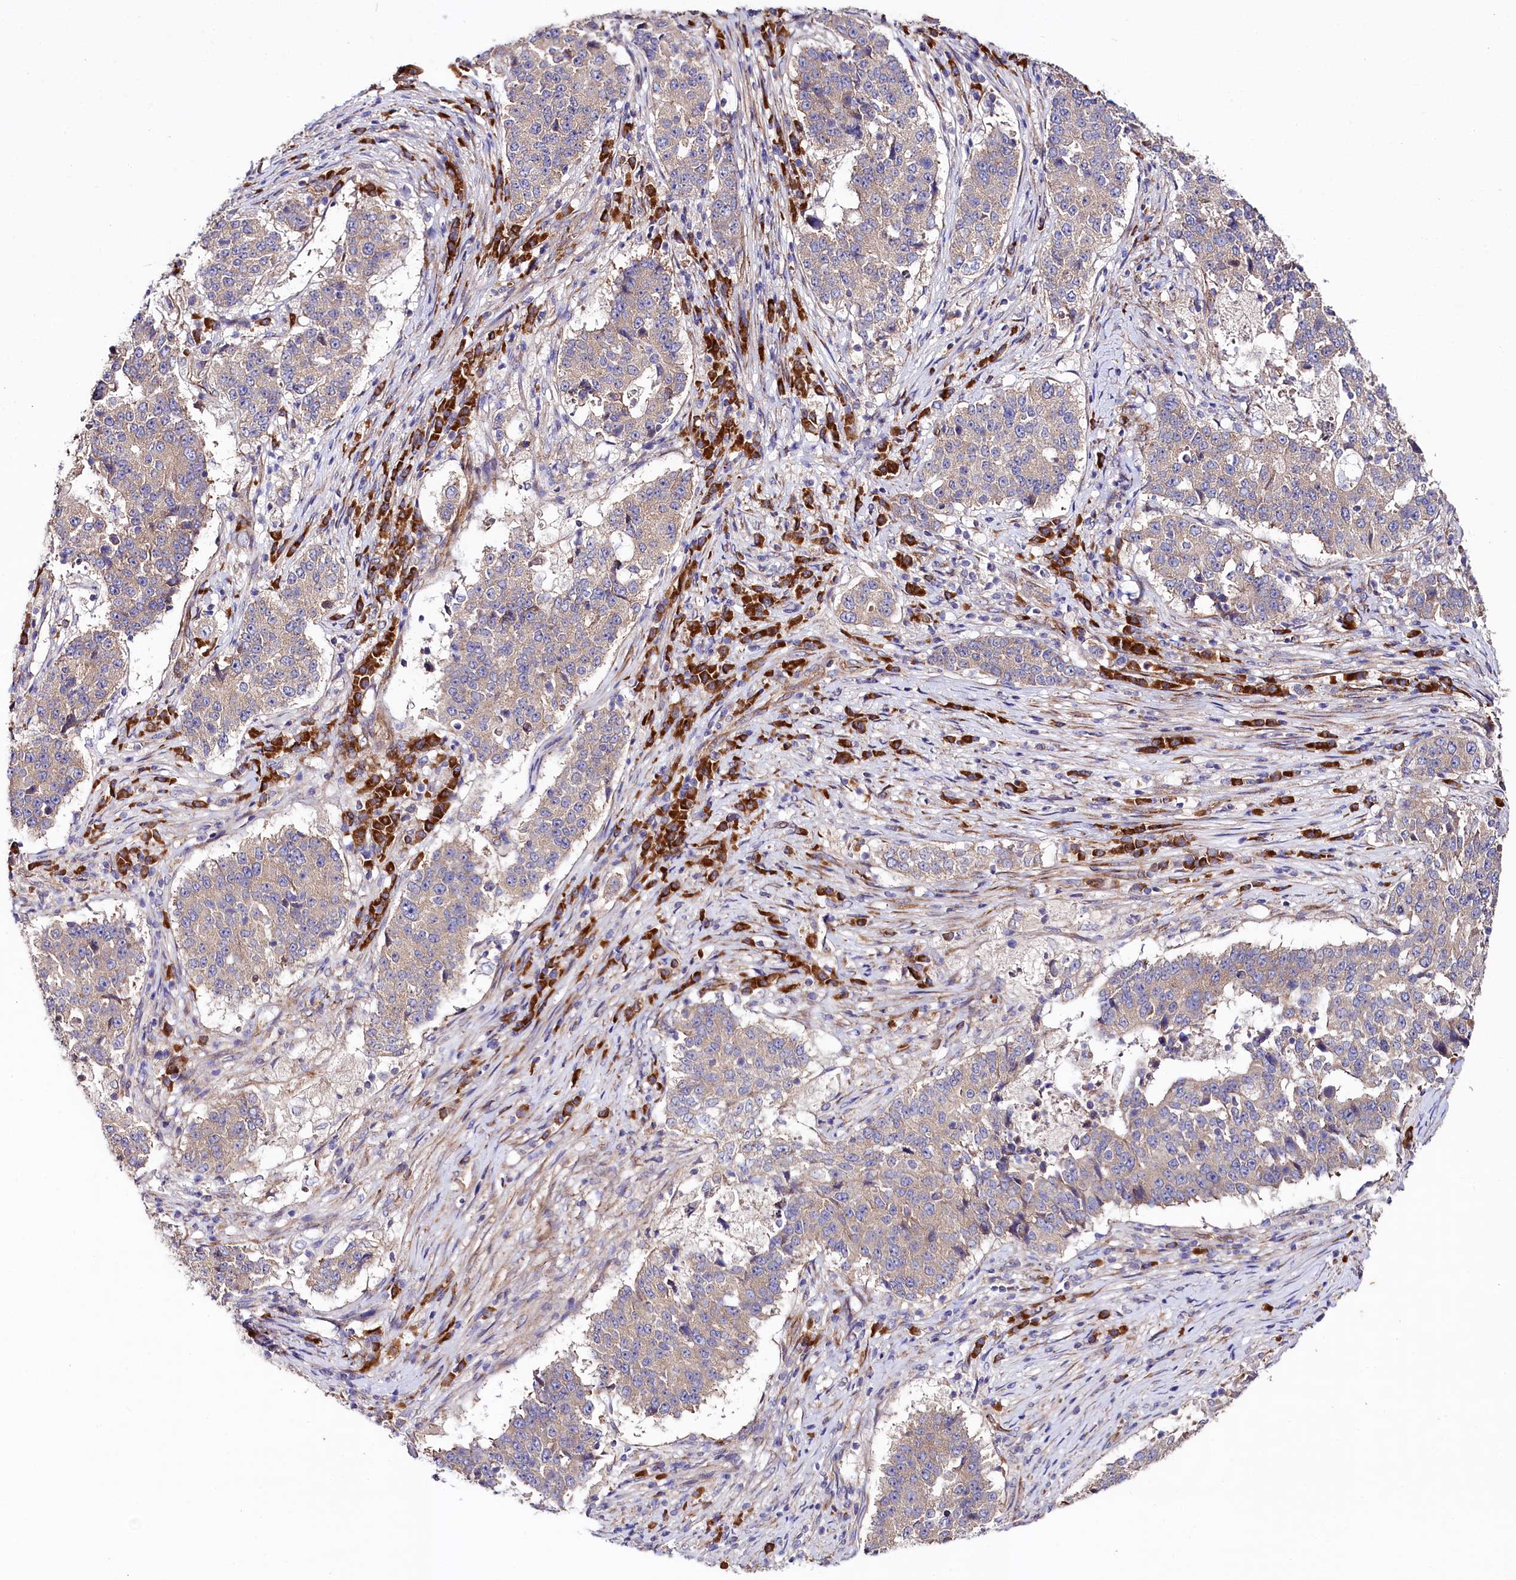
{"staining": {"intensity": "weak", "quantity": "<25%", "location": "cytoplasmic/membranous"}, "tissue": "stomach cancer", "cell_type": "Tumor cells", "image_type": "cancer", "snomed": [{"axis": "morphology", "description": "Adenocarcinoma, NOS"}, {"axis": "topography", "description": "Stomach"}], "caption": "This is a photomicrograph of immunohistochemistry (IHC) staining of adenocarcinoma (stomach), which shows no positivity in tumor cells.", "gene": "SPATS2", "patient": {"sex": "male", "age": 59}}